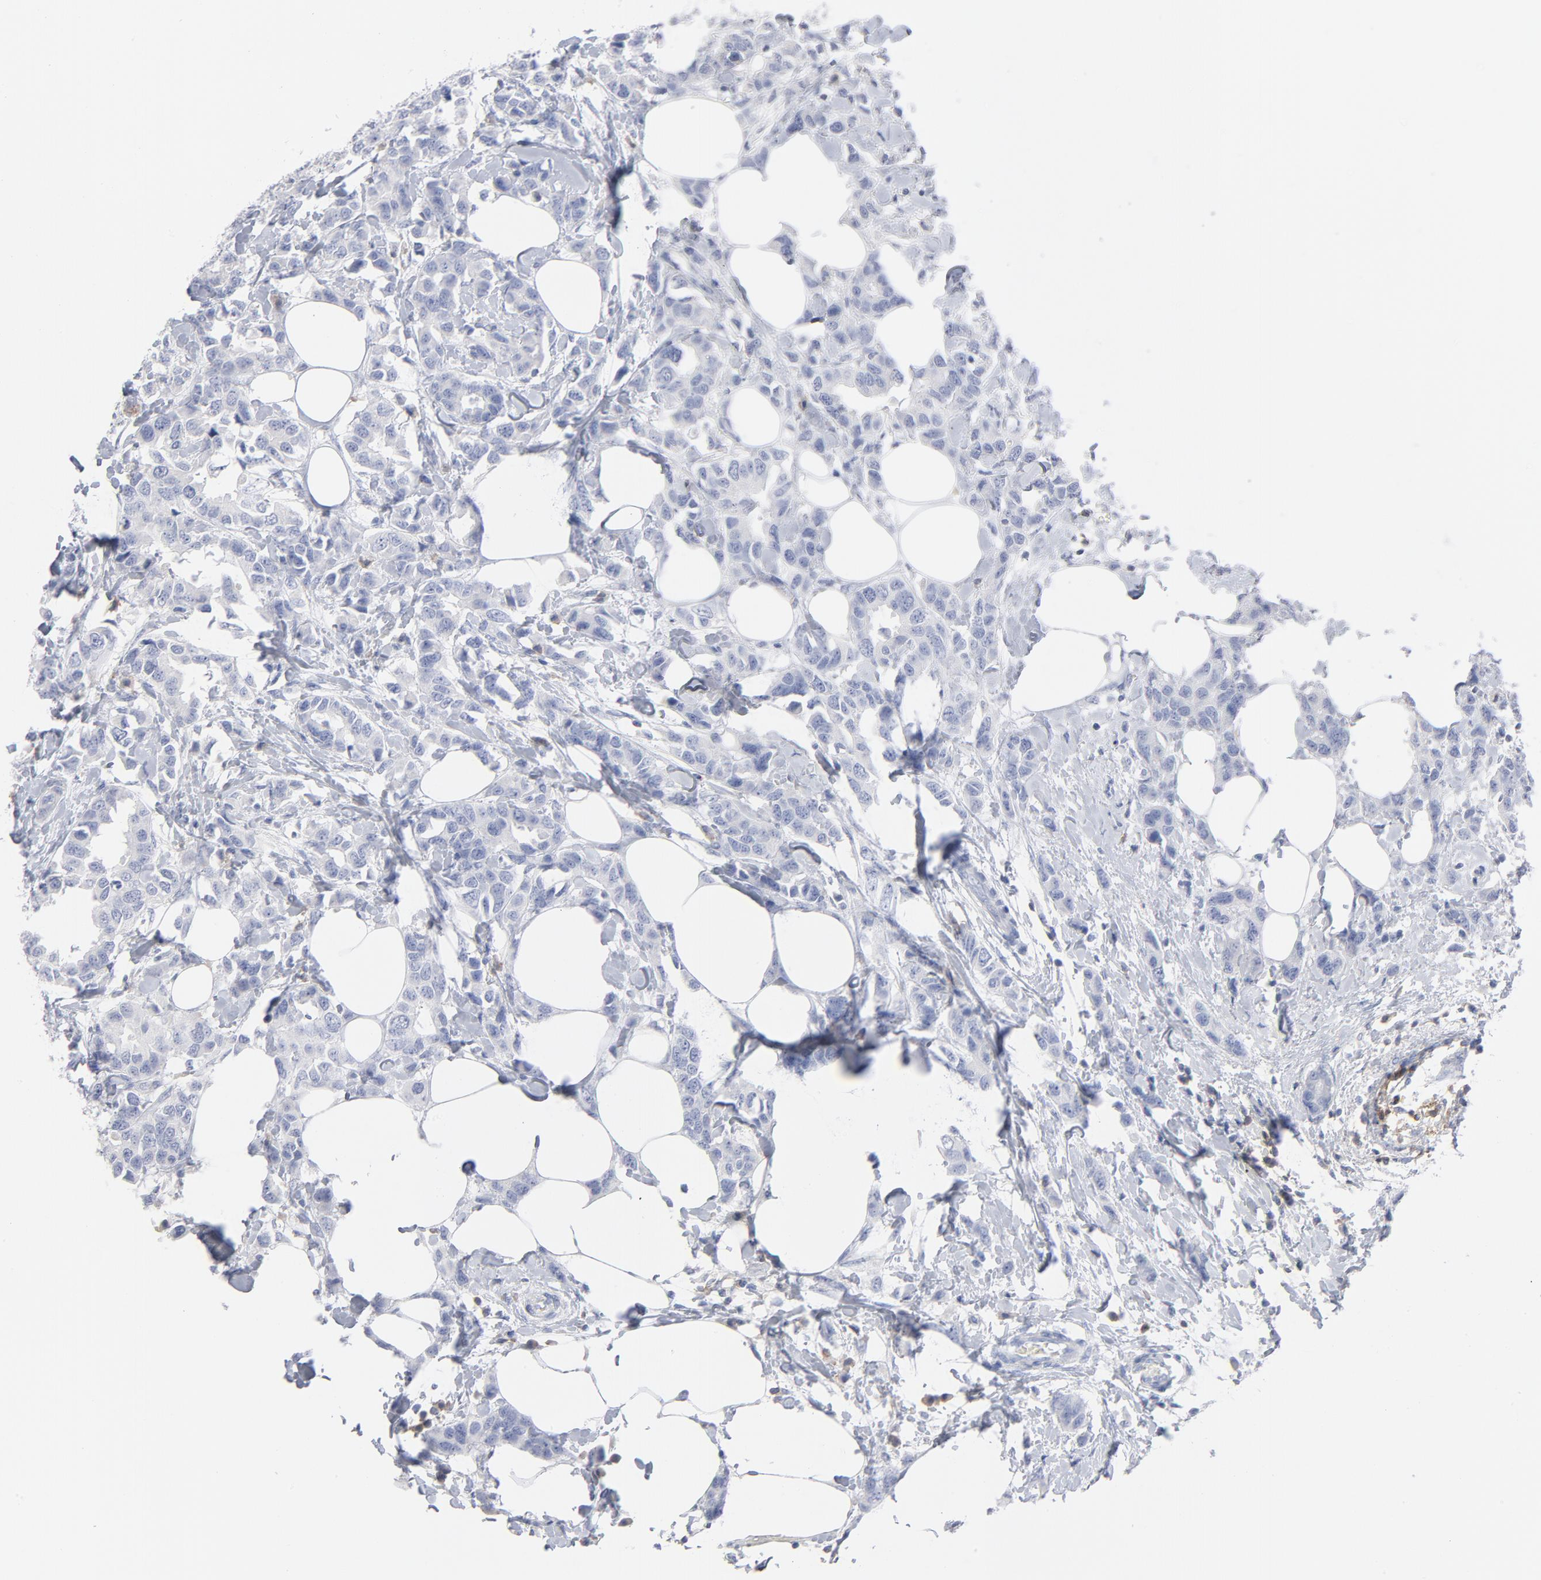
{"staining": {"intensity": "negative", "quantity": "none", "location": "none"}, "tissue": "breast cancer", "cell_type": "Tumor cells", "image_type": "cancer", "snomed": [{"axis": "morphology", "description": "Normal tissue, NOS"}, {"axis": "morphology", "description": "Duct carcinoma"}, {"axis": "topography", "description": "Breast"}], "caption": "Tumor cells show no significant positivity in invasive ductal carcinoma (breast). (Stains: DAB (3,3'-diaminobenzidine) immunohistochemistry (IHC) with hematoxylin counter stain, Microscopy: brightfield microscopy at high magnification).", "gene": "P2RY8", "patient": {"sex": "female", "age": 50}}